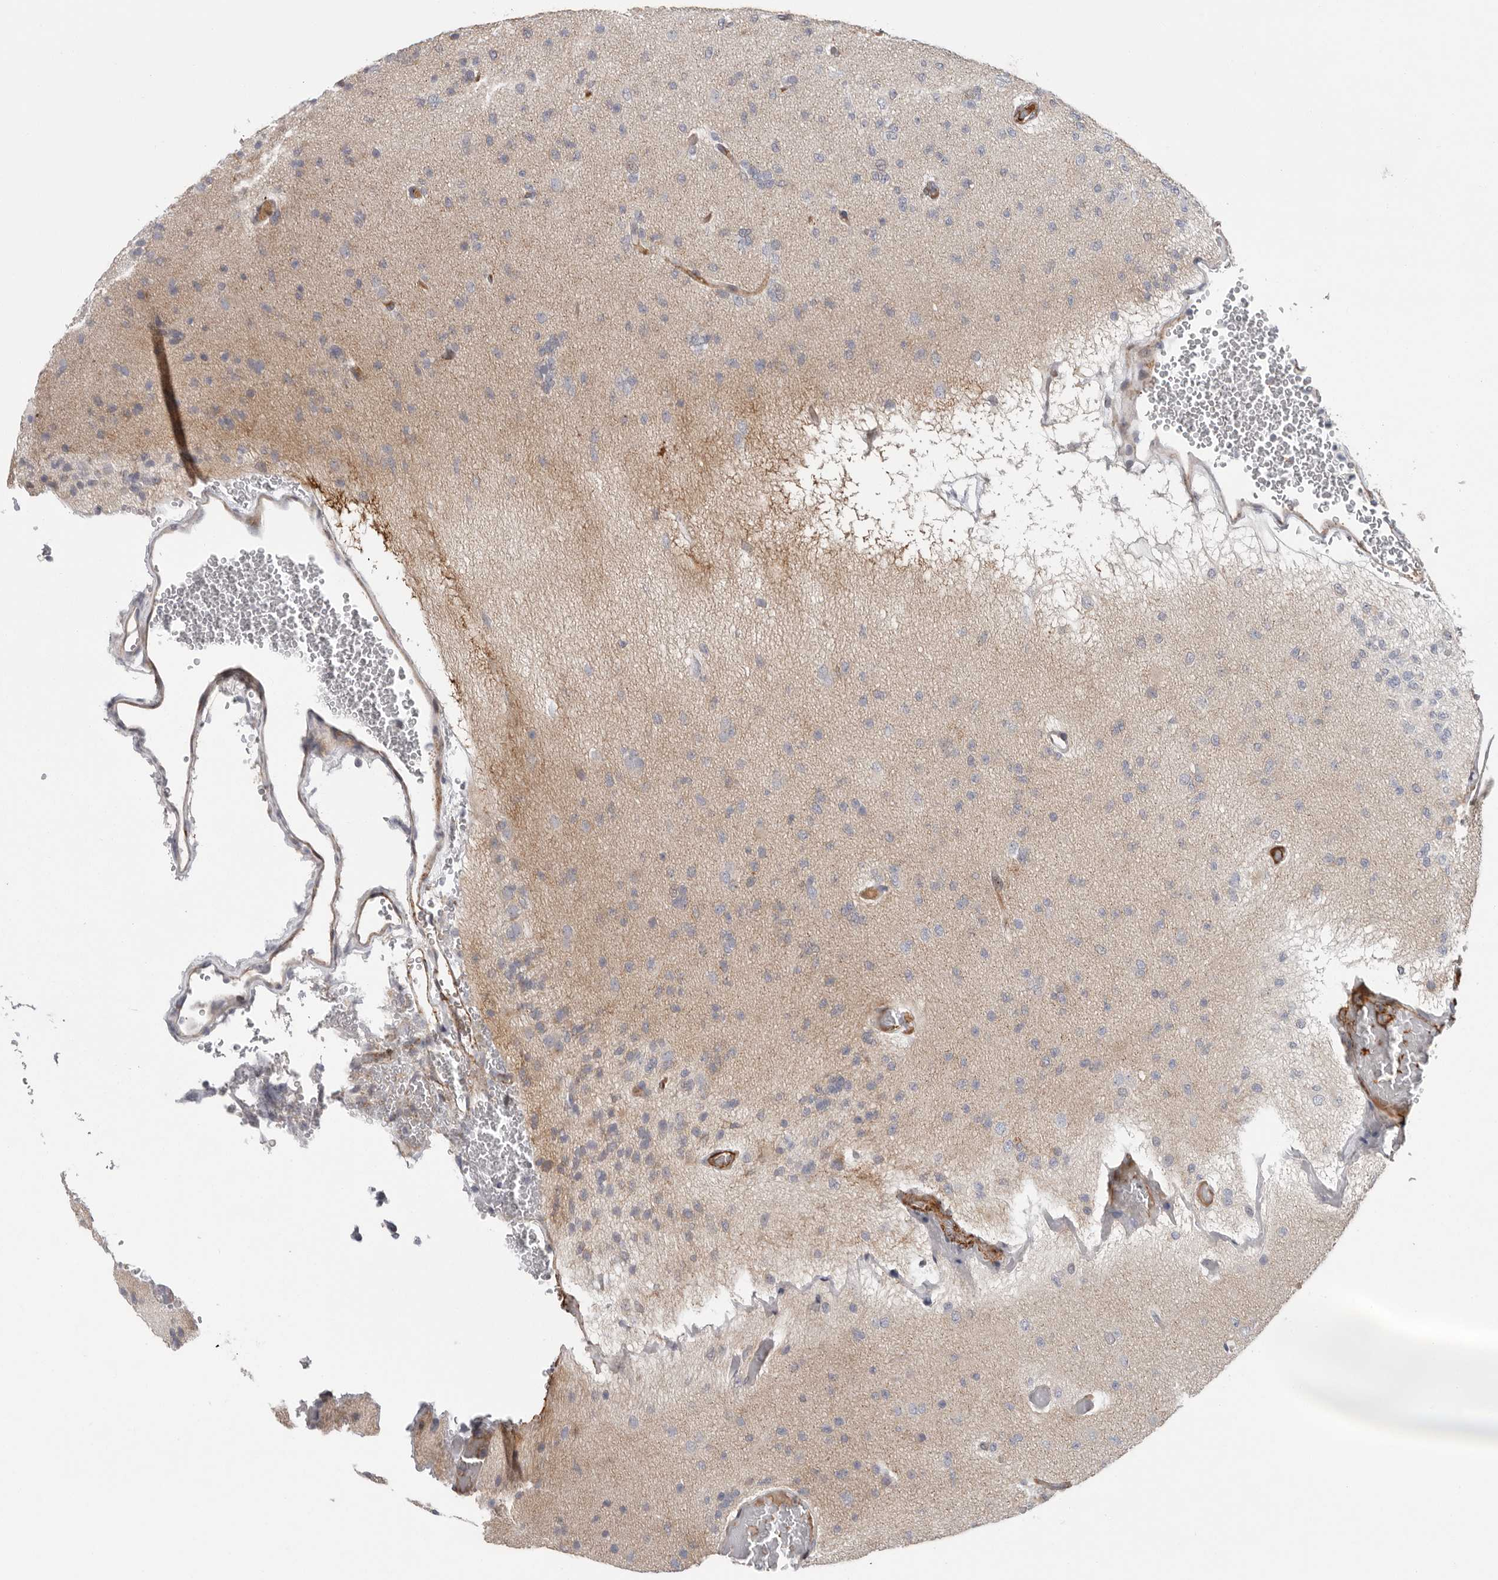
{"staining": {"intensity": "negative", "quantity": "none", "location": "none"}, "tissue": "glioma", "cell_type": "Tumor cells", "image_type": "cancer", "snomed": [{"axis": "morphology", "description": "Glioma, malignant, Low grade"}, {"axis": "topography", "description": "Brain"}], "caption": "Immunohistochemistry (IHC) of human glioma displays no positivity in tumor cells. (Immunohistochemistry, brightfield microscopy, high magnification).", "gene": "ATXN3L", "patient": {"sex": "female", "age": 22}}